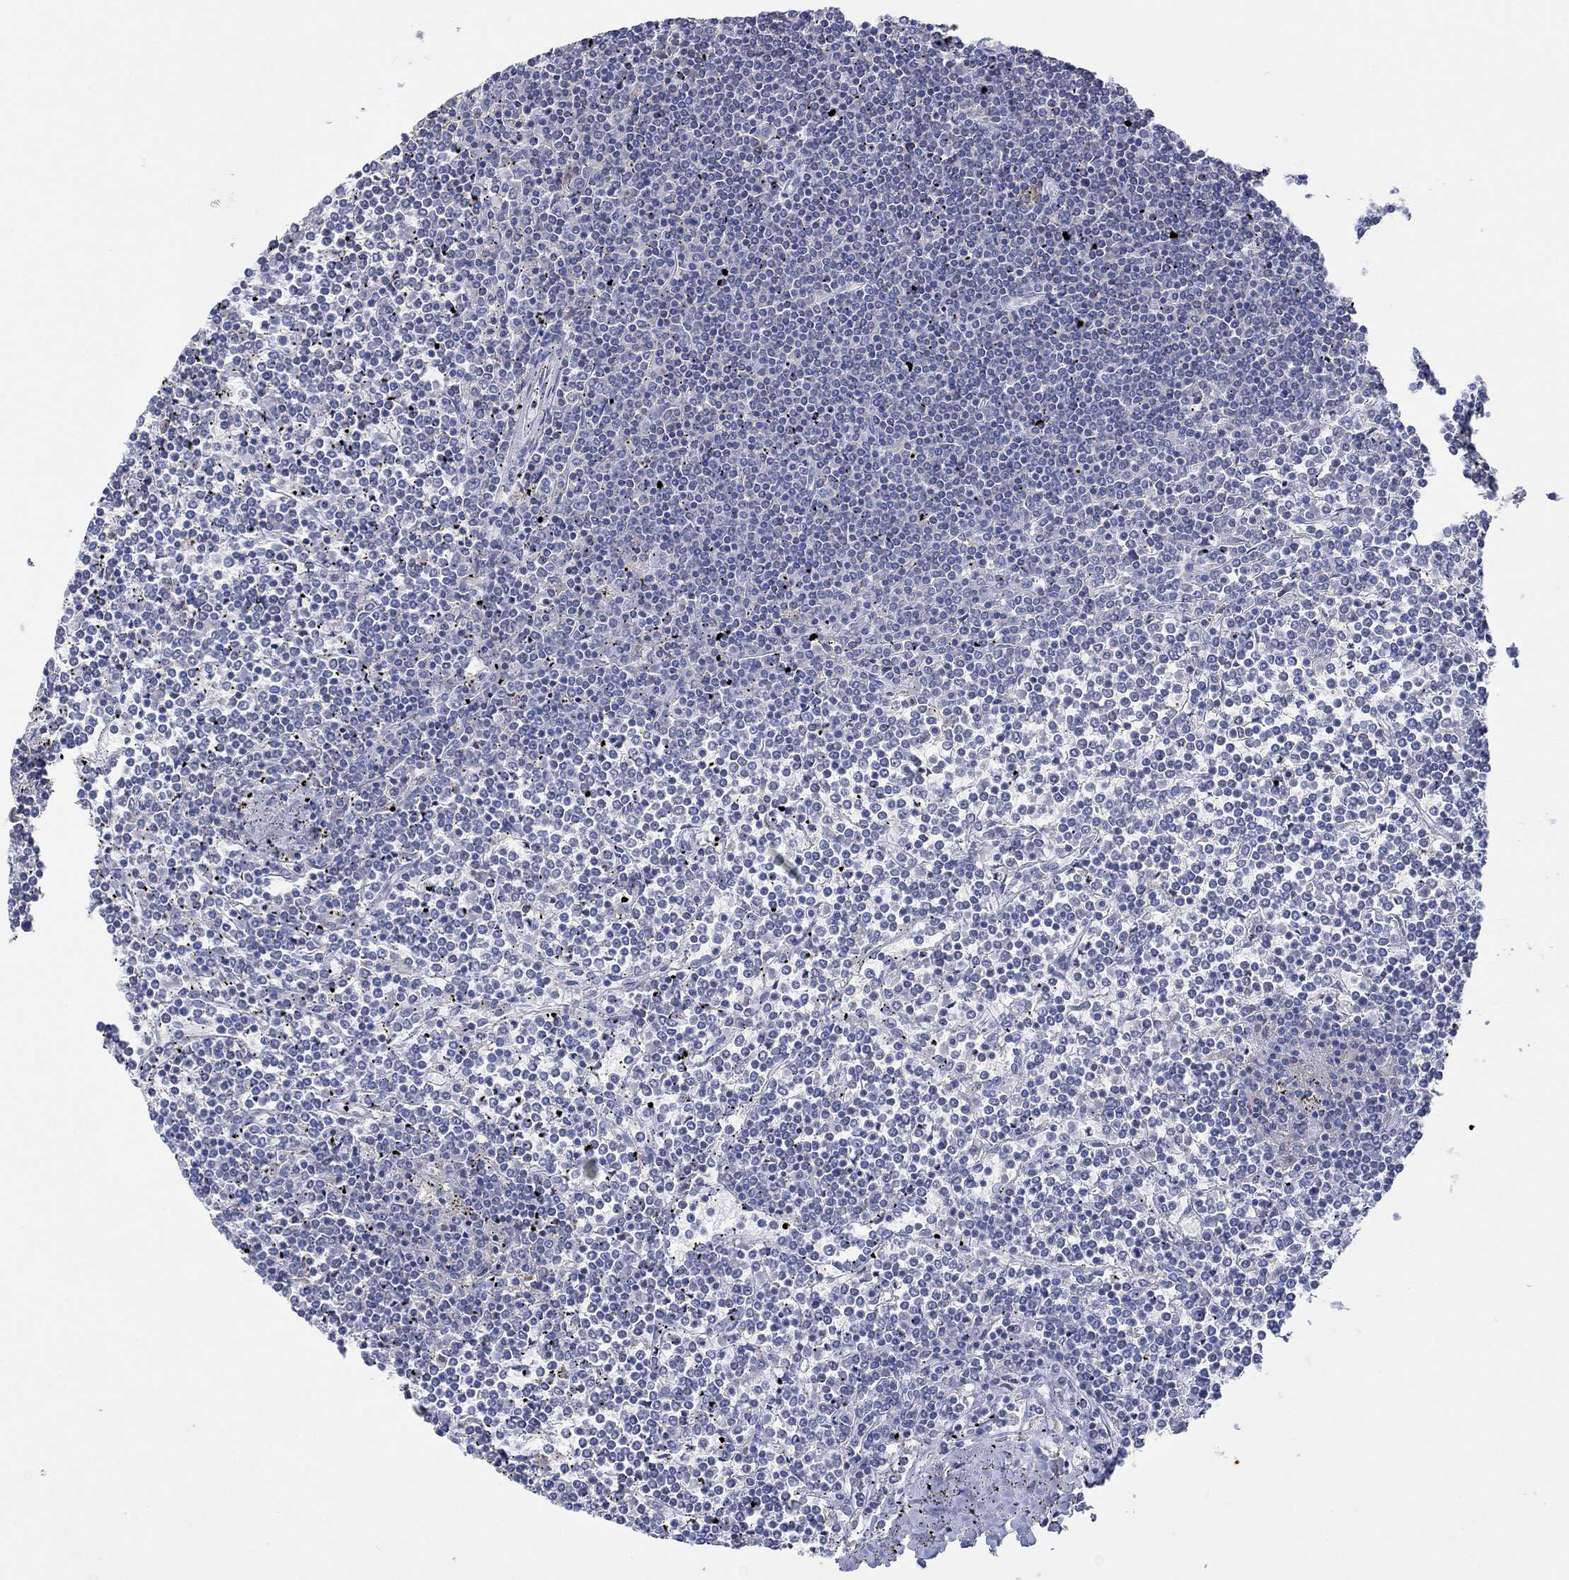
{"staining": {"intensity": "negative", "quantity": "none", "location": "none"}, "tissue": "lymphoma", "cell_type": "Tumor cells", "image_type": "cancer", "snomed": [{"axis": "morphology", "description": "Malignant lymphoma, non-Hodgkin's type, Low grade"}, {"axis": "topography", "description": "Spleen"}], "caption": "Histopathology image shows no protein expression in tumor cells of low-grade malignant lymphoma, non-Hodgkin's type tissue. Nuclei are stained in blue.", "gene": "PPIL6", "patient": {"sex": "female", "age": 19}}